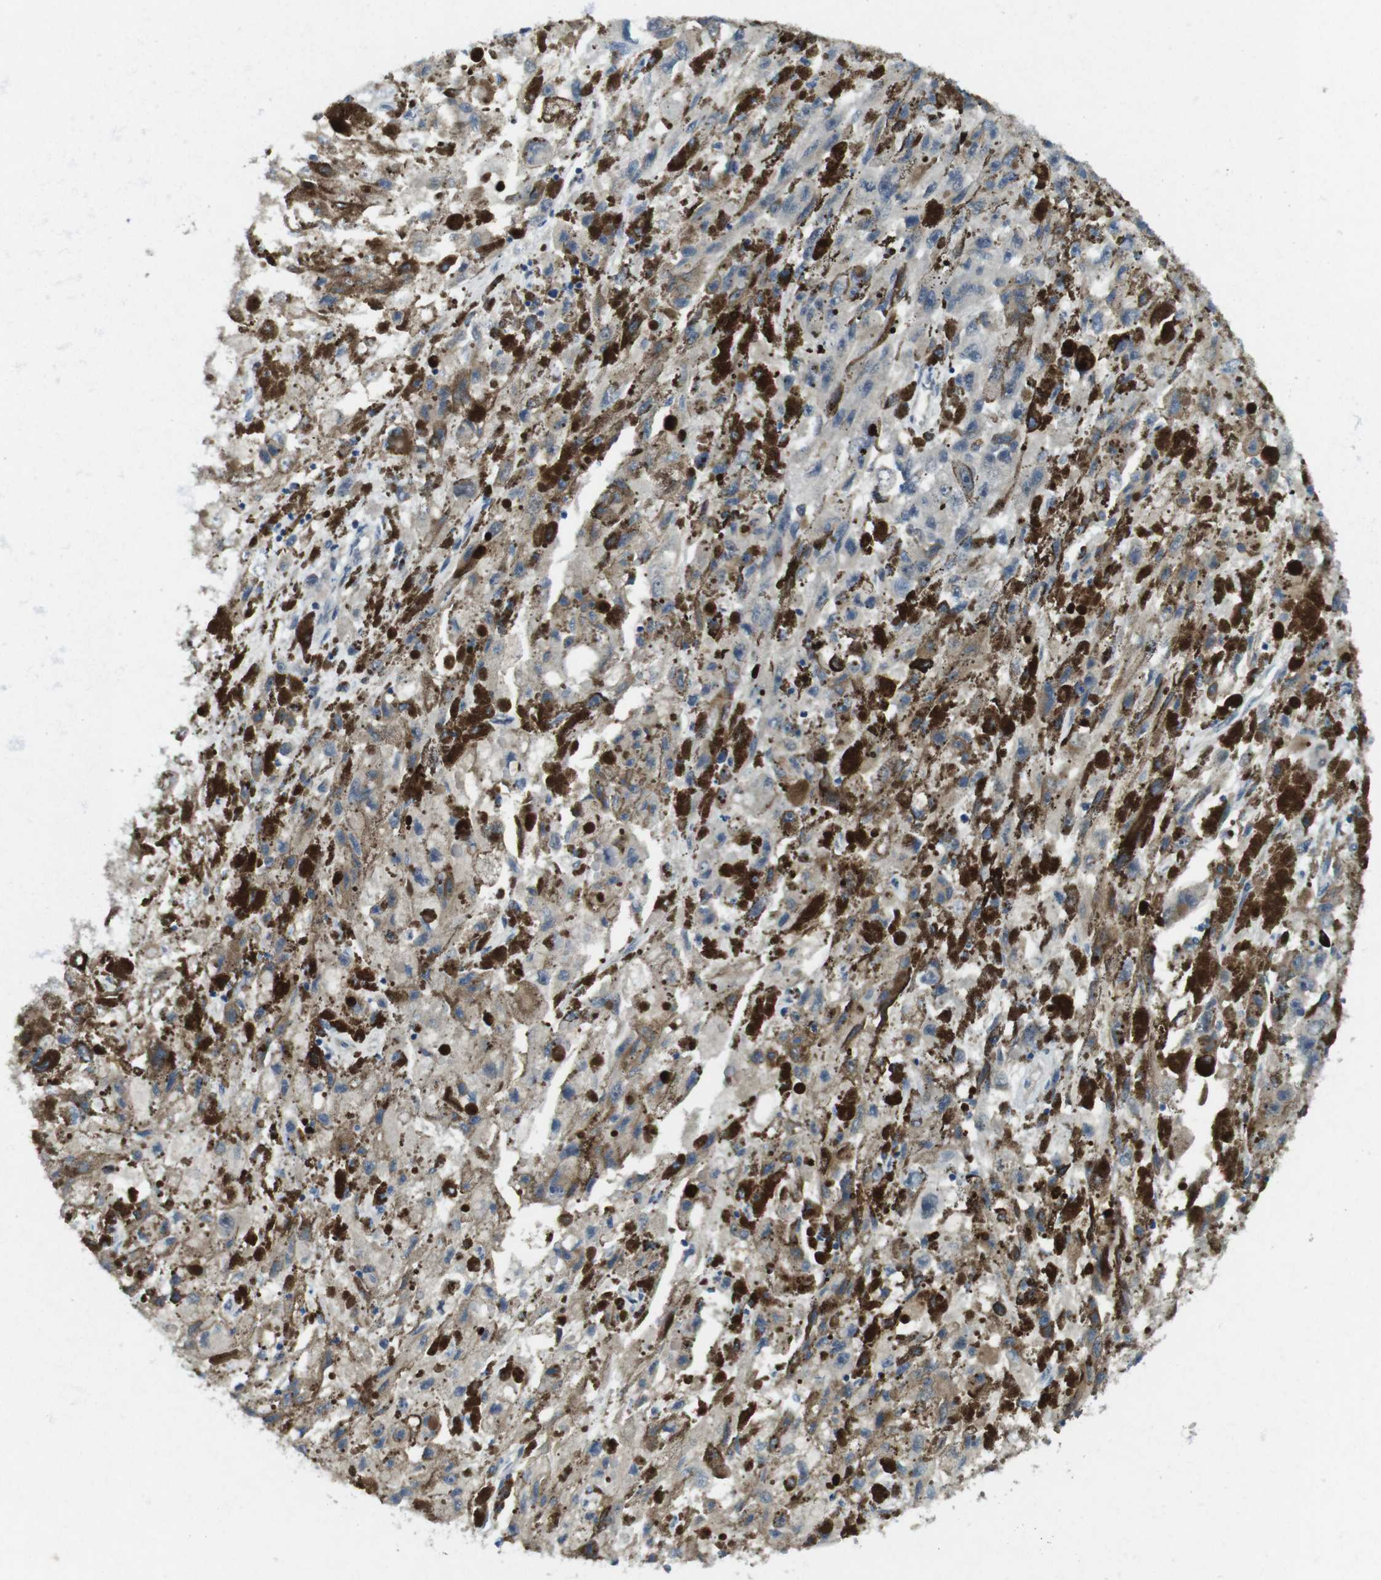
{"staining": {"intensity": "weak", "quantity": "25%-75%", "location": "cytoplasmic/membranous"}, "tissue": "melanoma", "cell_type": "Tumor cells", "image_type": "cancer", "snomed": [{"axis": "morphology", "description": "Malignant melanoma, NOS"}, {"axis": "topography", "description": "Skin"}], "caption": "This is an image of IHC staining of melanoma, which shows weak positivity in the cytoplasmic/membranous of tumor cells.", "gene": "SUGT1", "patient": {"sex": "female", "age": 104}}